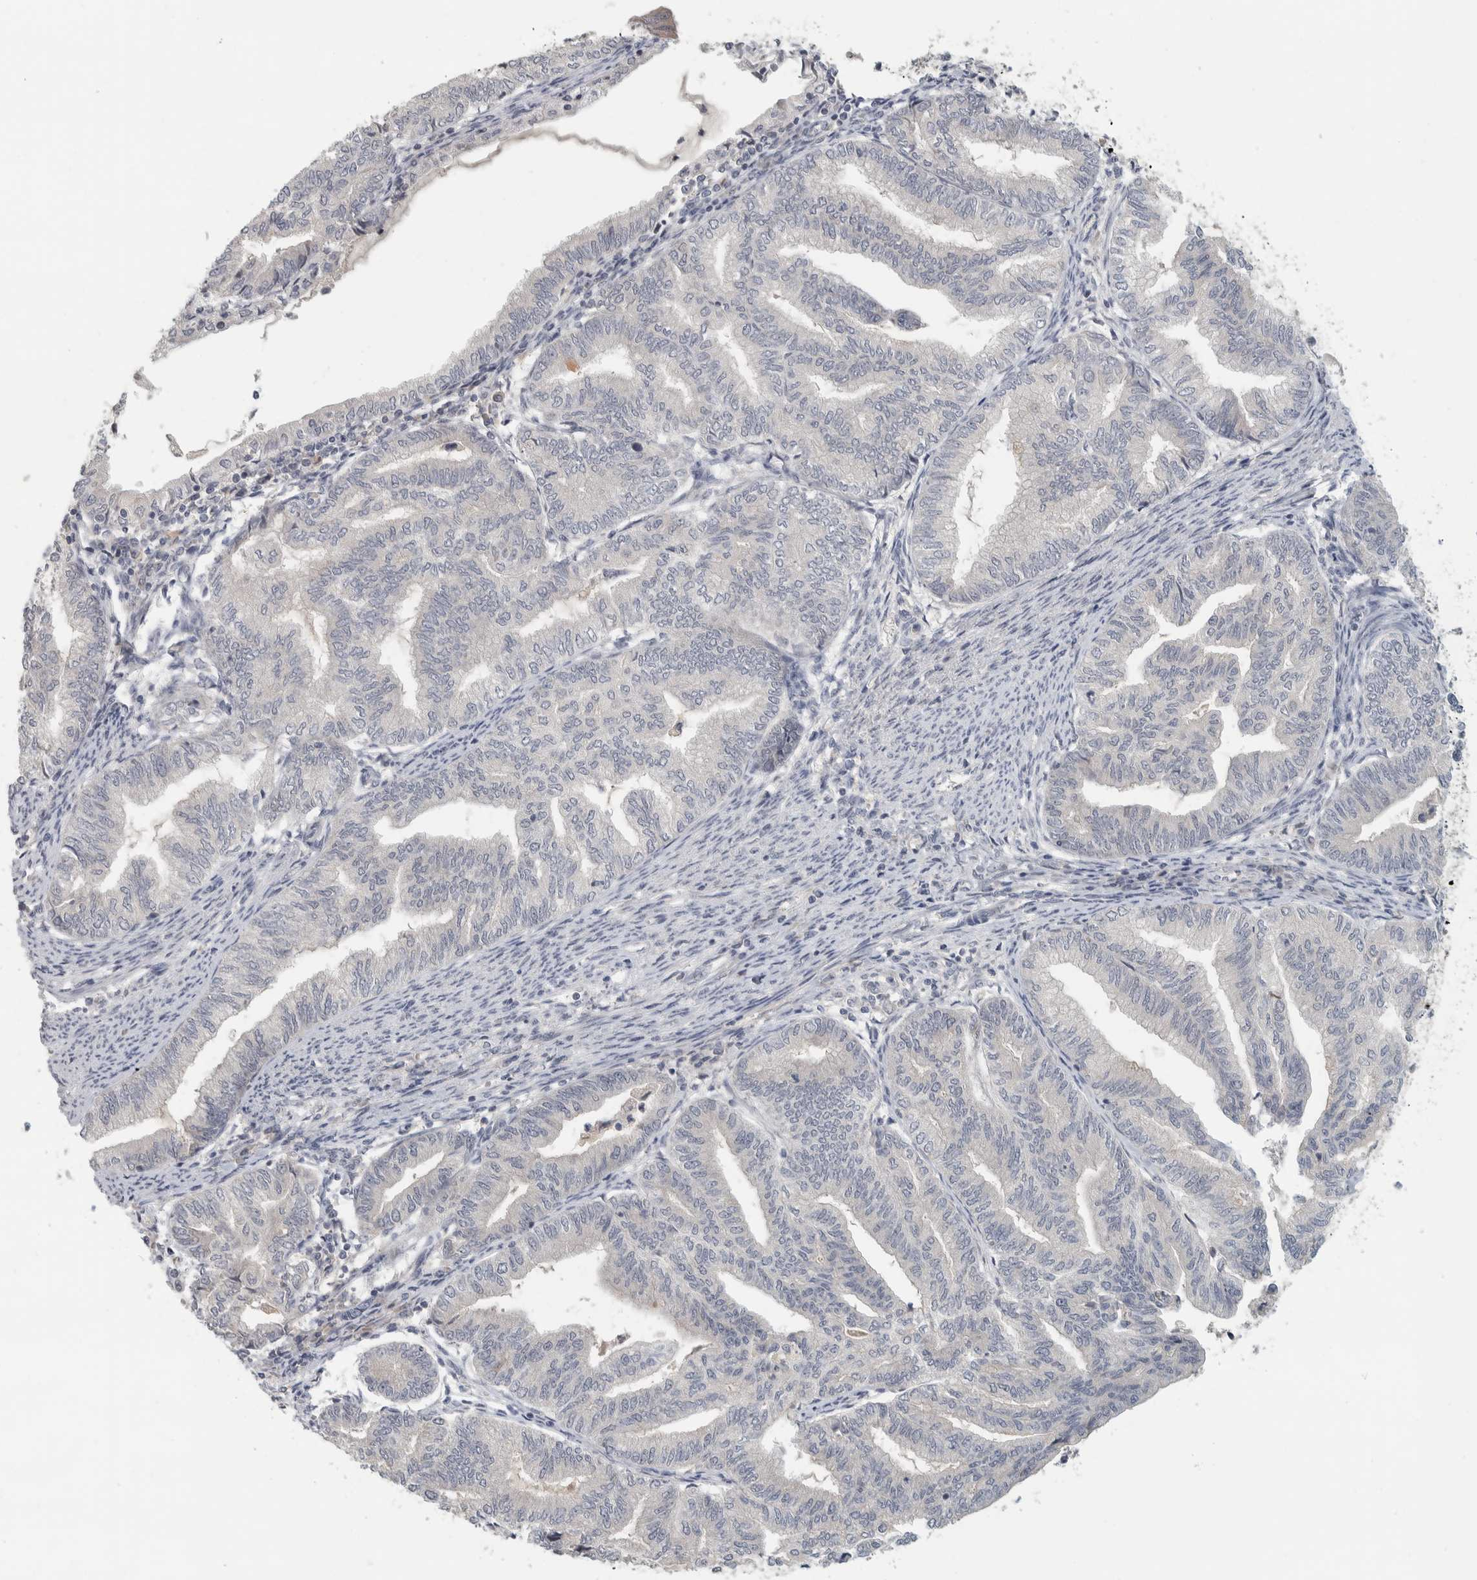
{"staining": {"intensity": "negative", "quantity": "none", "location": "none"}, "tissue": "endometrial cancer", "cell_type": "Tumor cells", "image_type": "cancer", "snomed": [{"axis": "morphology", "description": "Adenocarcinoma, NOS"}, {"axis": "topography", "description": "Endometrium"}], "caption": "A high-resolution micrograph shows immunohistochemistry (IHC) staining of endometrial adenocarcinoma, which reveals no significant staining in tumor cells. (DAB (3,3'-diaminobenzidine) immunohistochemistry visualized using brightfield microscopy, high magnification).", "gene": "AFP", "patient": {"sex": "female", "age": 79}}